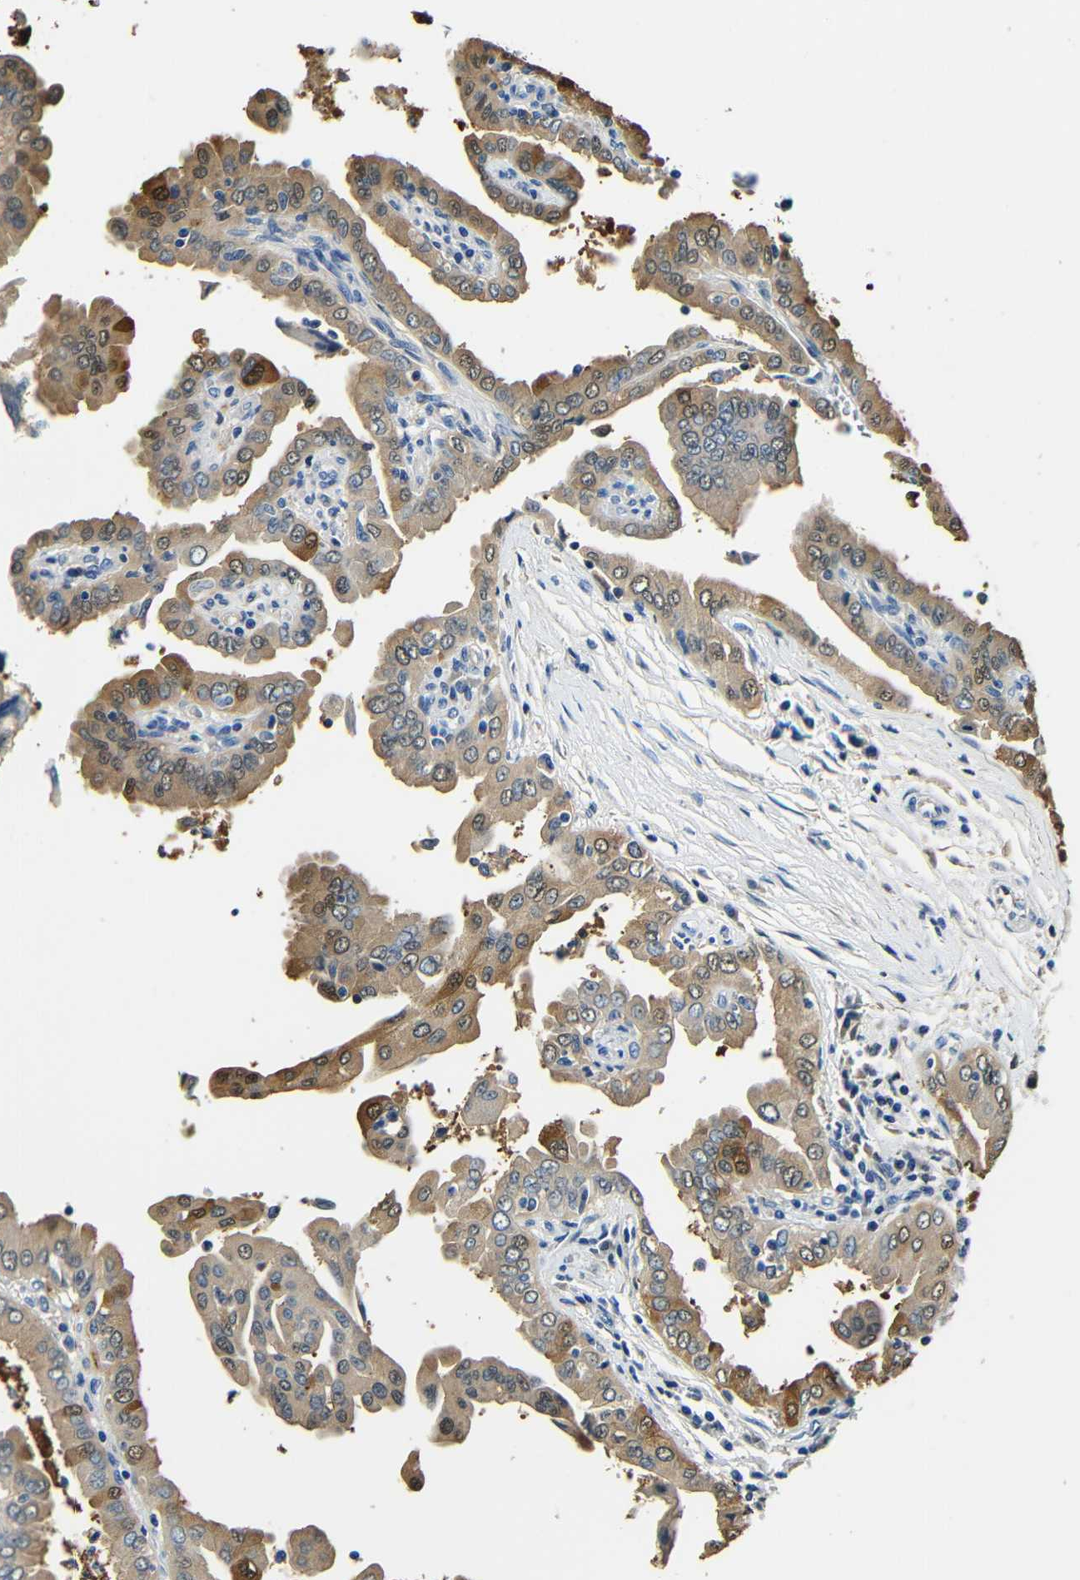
{"staining": {"intensity": "moderate", "quantity": ">75%", "location": "cytoplasmic/membranous"}, "tissue": "thyroid cancer", "cell_type": "Tumor cells", "image_type": "cancer", "snomed": [{"axis": "morphology", "description": "Papillary adenocarcinoma, NOS"}, {"axis": "topography", "description": "Thyroid gland"}], "caption": "Thyroid cancer (papillary adenocarcinoma) tissue reveals moderate cytoplasmic/membranous positivity in about >75% of tumor cells, visualized by immunohistochemistry.", "gene": "FMO5", "patient": {"sex": "male", "age": 33}}